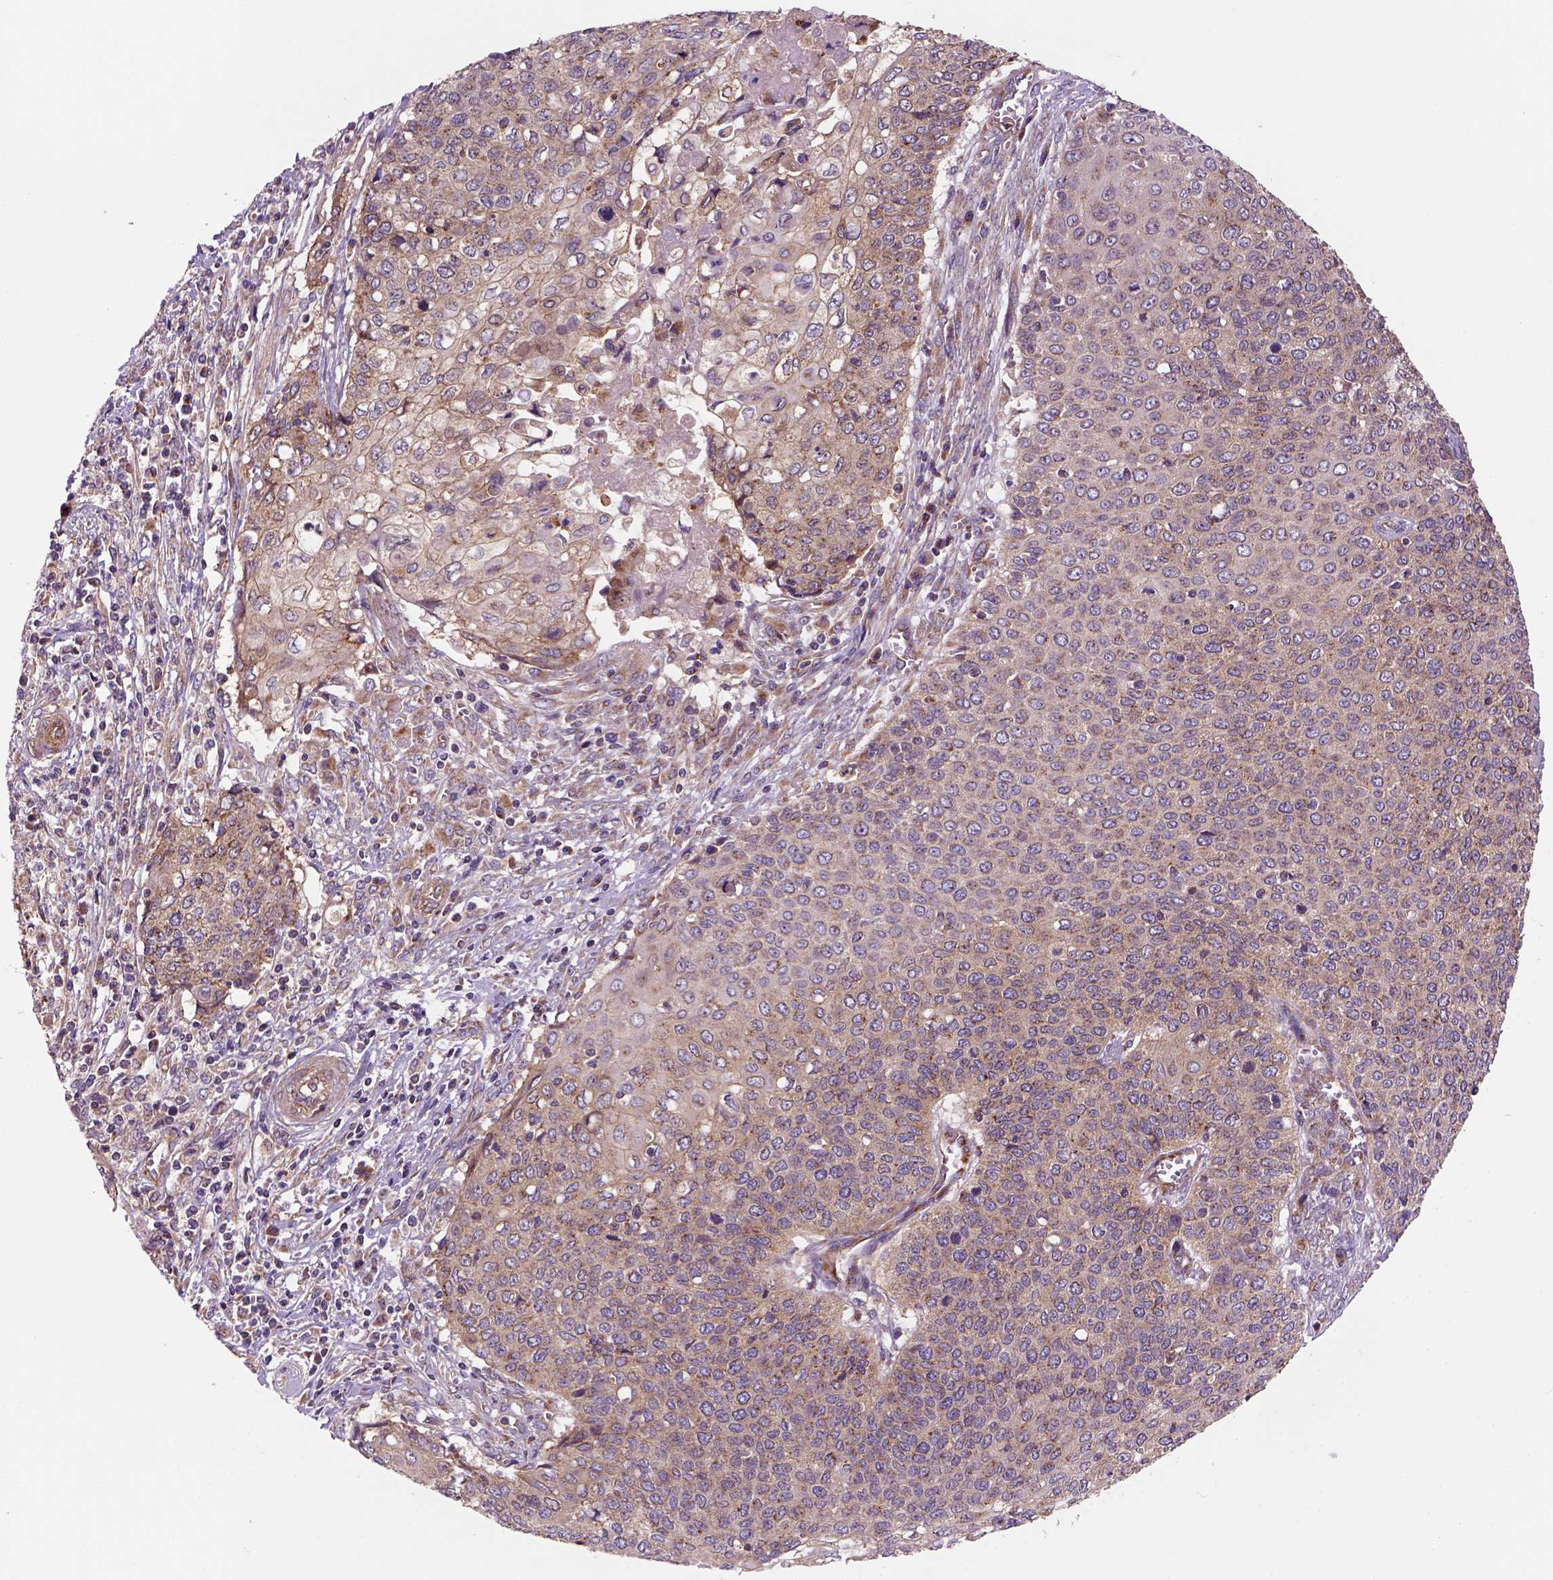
{"staining": {"intensity": "weak", "quantity": ">75%", "location": "cytoplasmic/membranous"}, "tissue": "cervical cancer", "cell_type": "Tumor cells", "image_type": "cancer", "snomed": [{"axis": "morphology", "description": "Squamous cell carcinoma, NOS"}, {"axis": "topography", "description": "Cervix"}], "caption": "Human cervical cancer (squamous cell carcinoma) stained with a protein marker reveals weak staining in tumor cells.", "gene": "WARS2", "patient": {"sex": "female", "age": 39}}